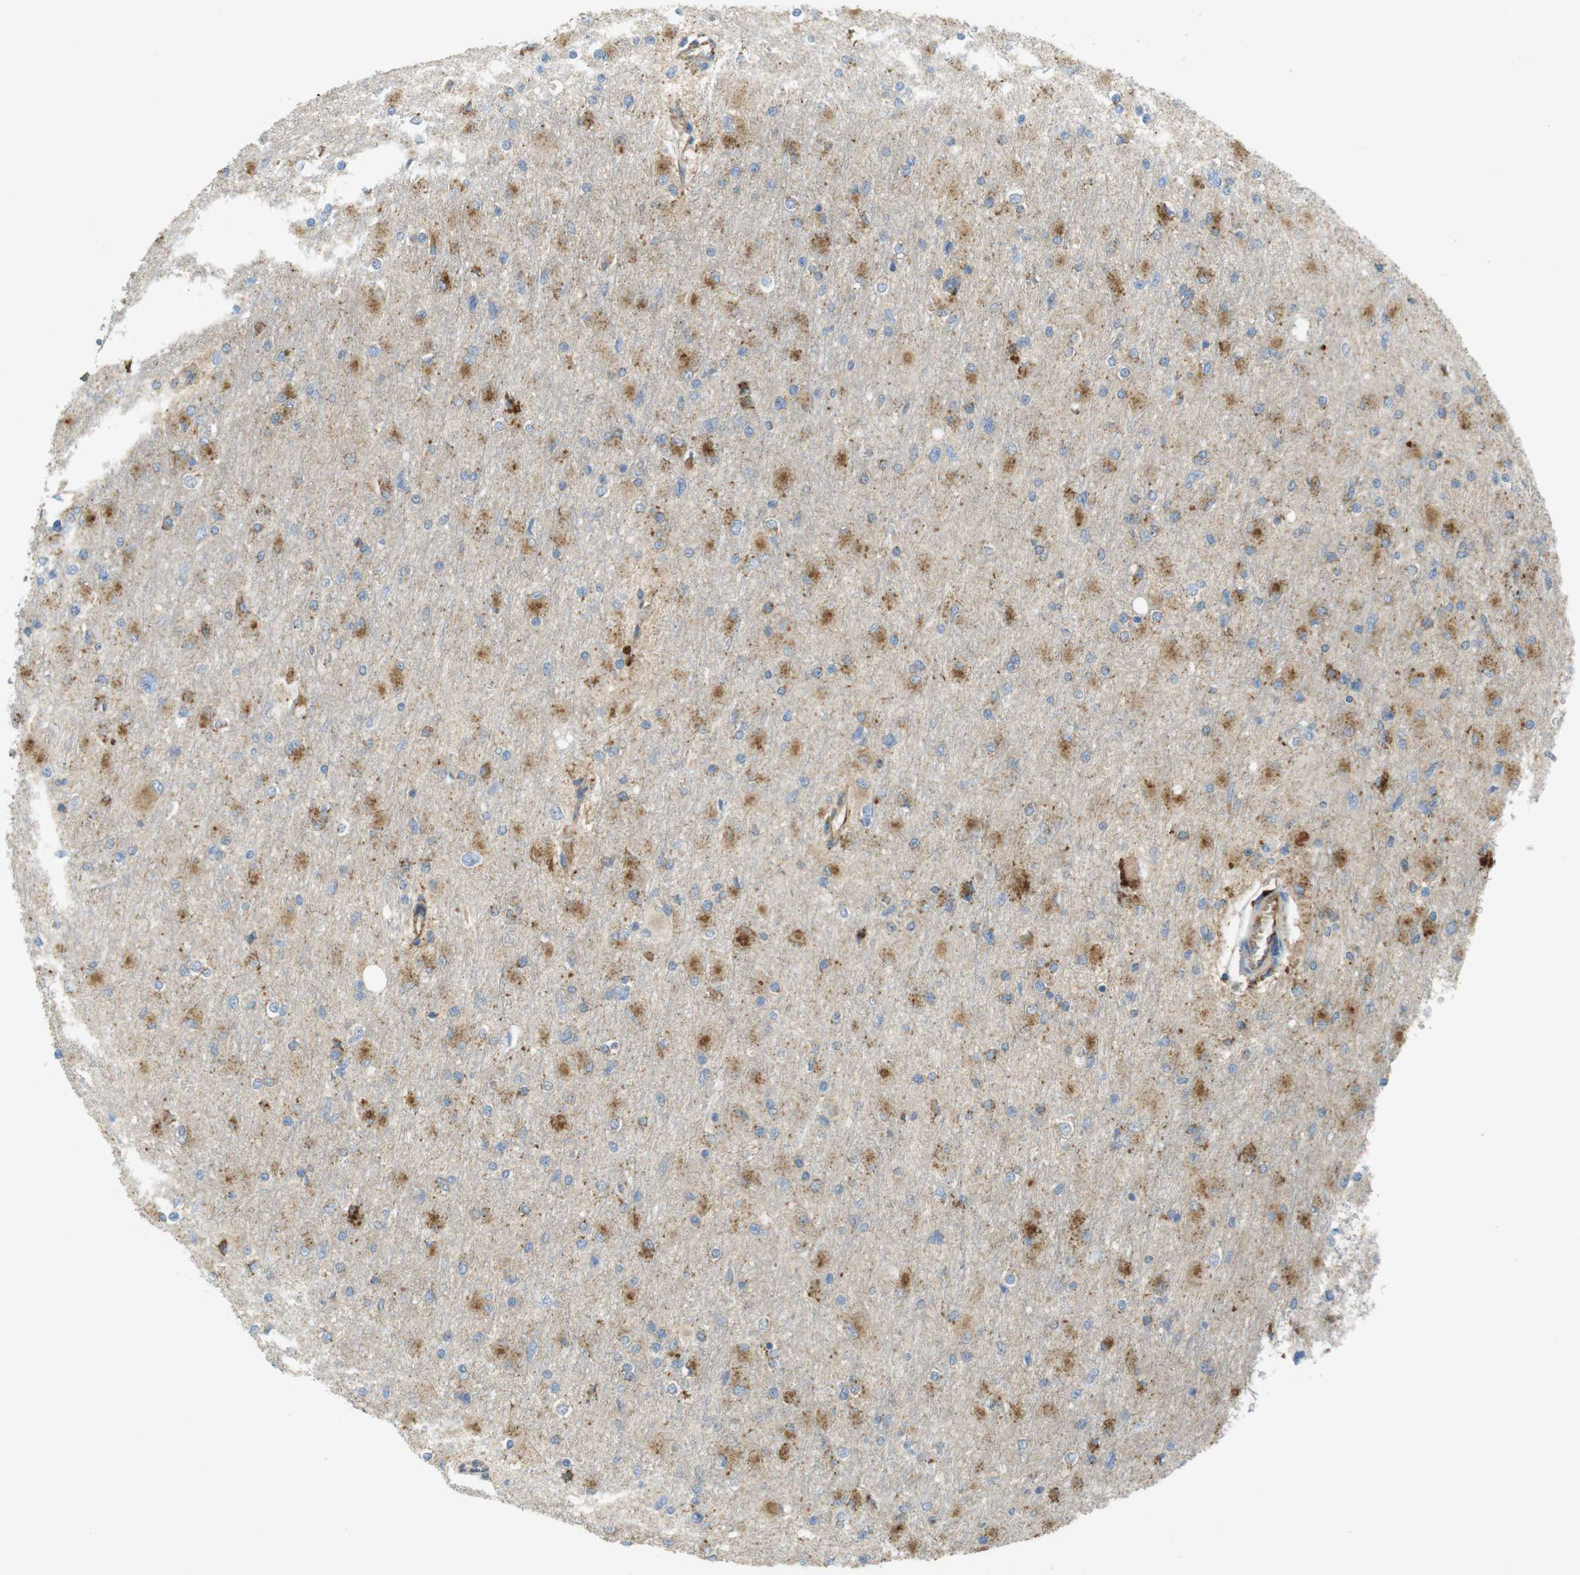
{"staining": {"intensity": "moderate", "quantity": ">75%", "location": "cytoplasmic/membranous"}, "tissue": "glioma", "cell_type": "Tumor cells", "image_type": "cancer", "snomed": [{"axis": "morphology", "description": "Glioma, malignant, High grade"}, {"axis": "topography", "description": "Cerebral cortex"}], "caption": "Immunohistochemistry (IHC) (DAB) staining of high-grade glioma (malignant) displays moderate cytoplasmic/membranous protein expression in about >75% of tumor cells.", "gene": "LAMP1", "patient": {"sex": "female", "age": 36}}